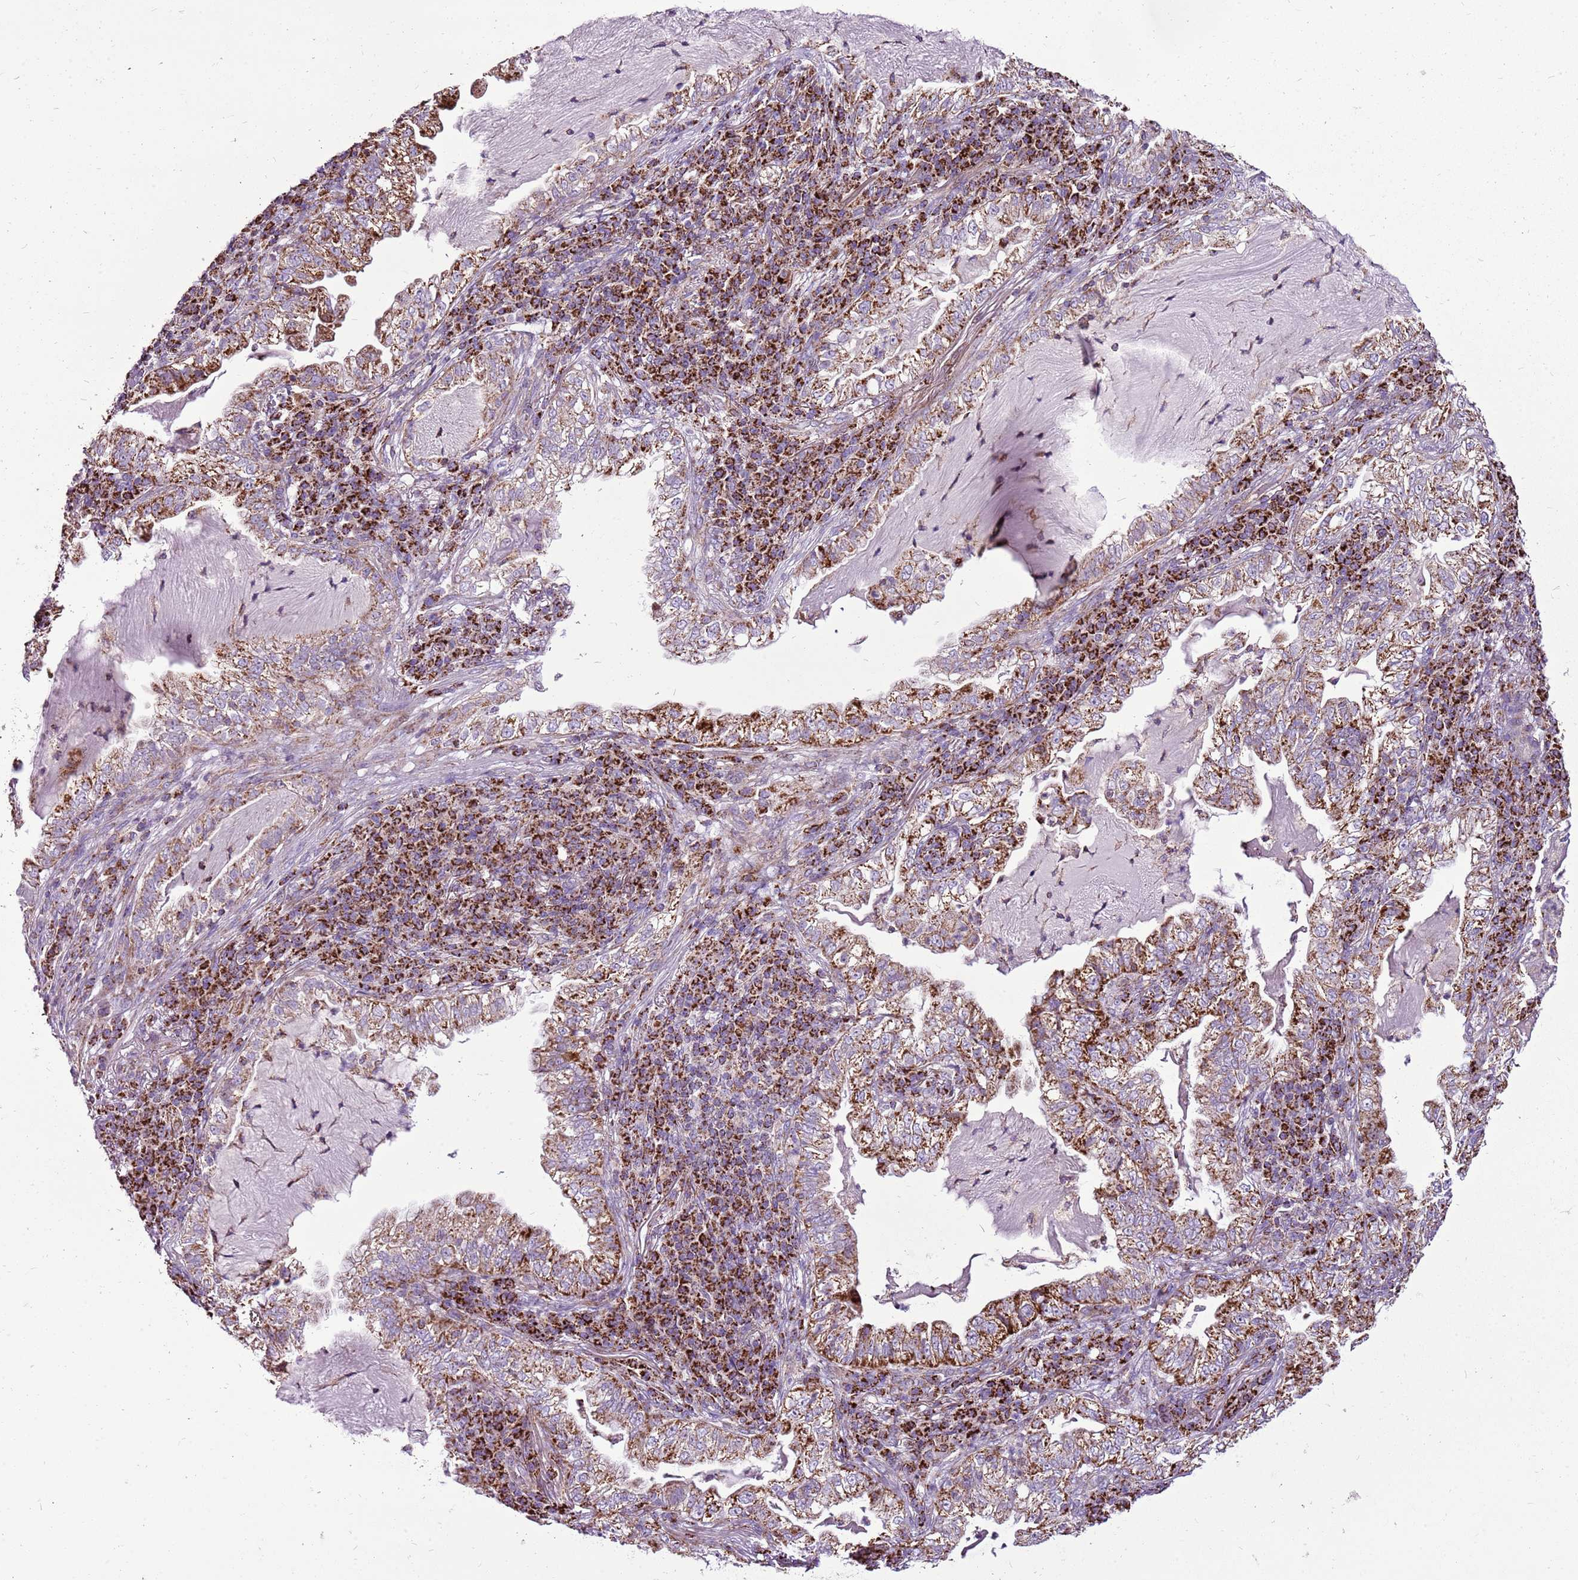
{"staining": {"intensity": "moderate", "quantity": ">75%", "location": "cytoplasmic/membranous"}, "tissue": "lung cancer", "cell_type": "Tumor cells", "image_type": "cancer", "snomed": [{"axis": "morphology", "description": "Adenocarcinoma, NOS"}, {"axis": "topography", "description": "Lung"}], "caption": "DAB immunohistochemical staining of adenocarcinoma (lung) shows moderate cytoplasmic/membranous protein expression in about >75% of tumor cells.", "gene": "GCDH", "patient": {"sex": "female", "age": 73}}